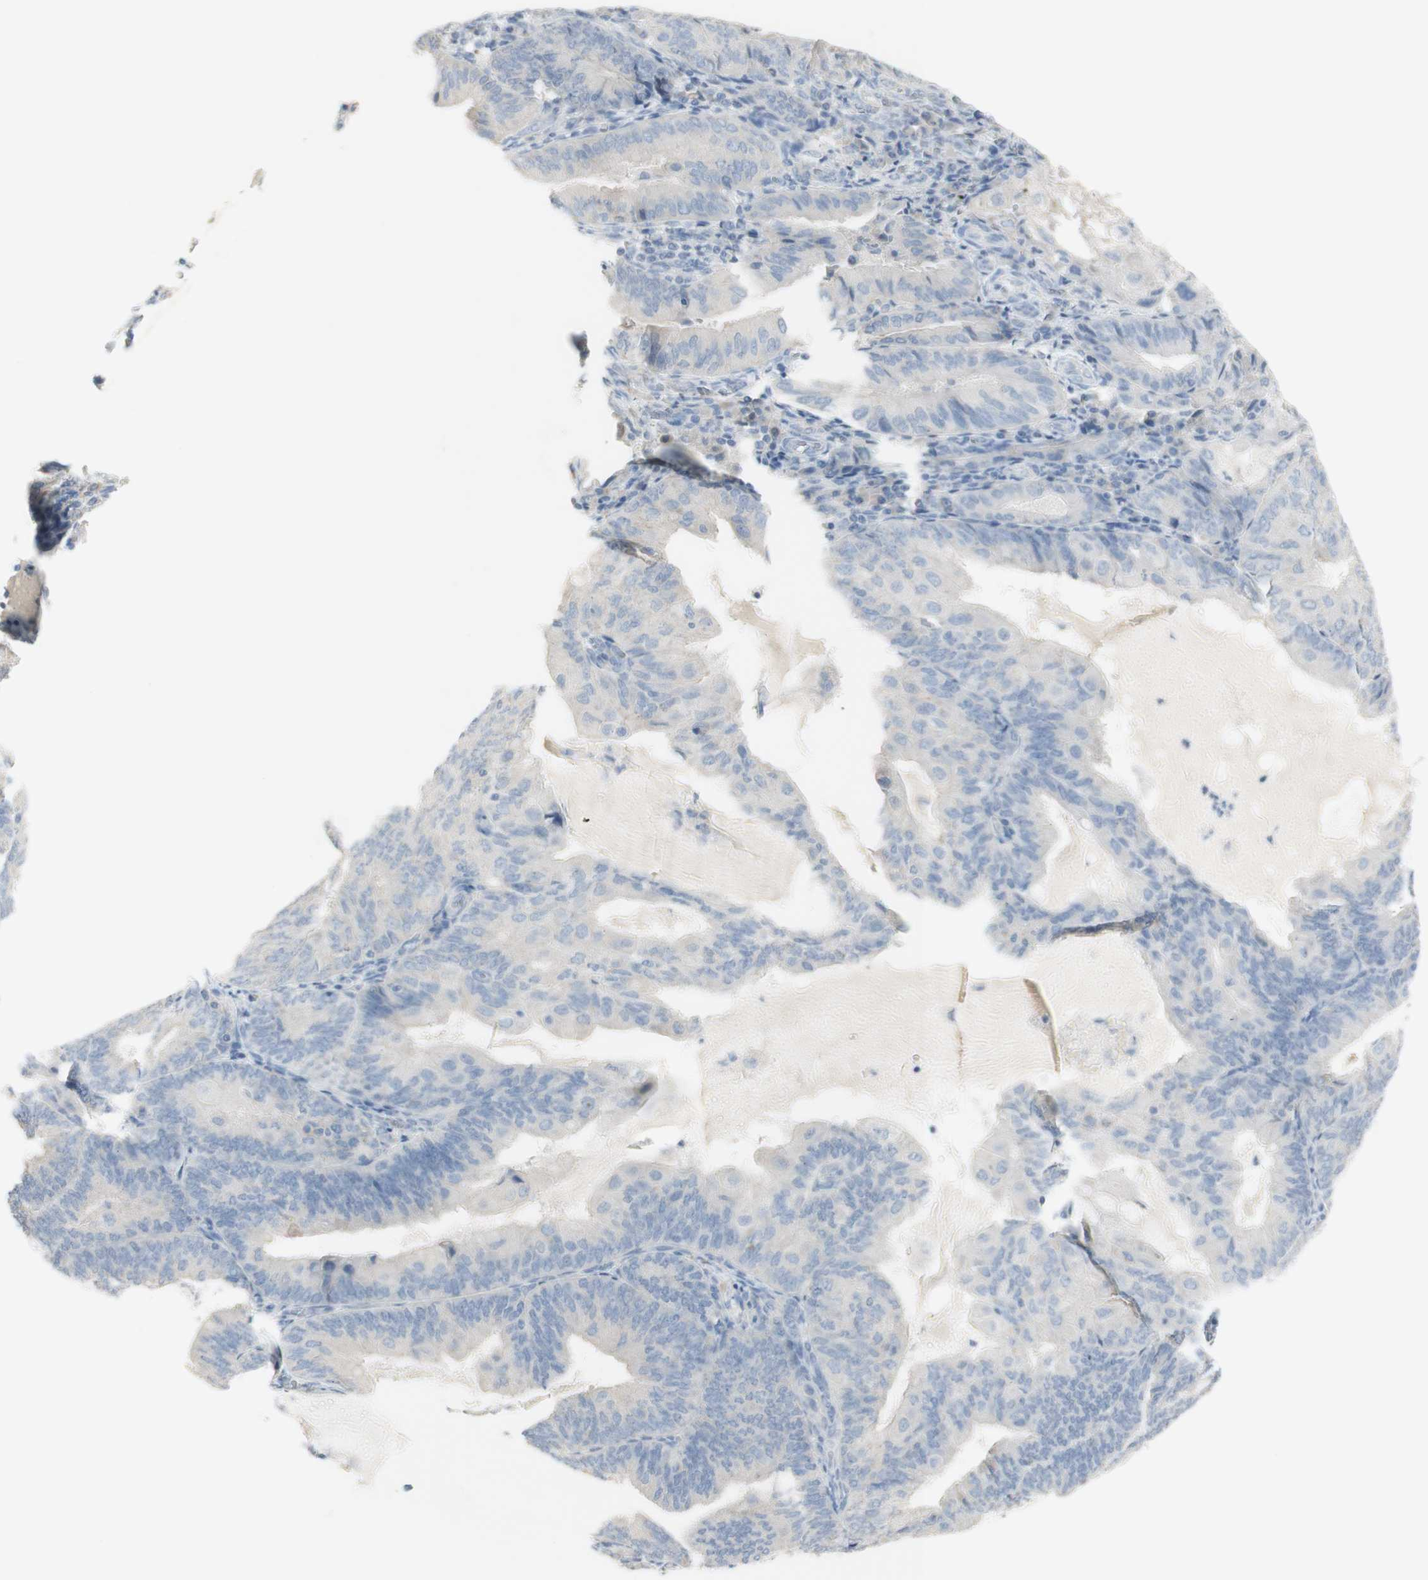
{"staining": {"intensity": "negative", "quantity": "none", "location": "none"}, "tissue": "endometrial cancer", "cell_type": "Tumor cells", "image_type": "cancer", "snomed": [{"axis": "morphology", "description": "Adenocarcinoma, NOS"}, {"axis": "topography", "description": "Endometrium"}], "caption": "This is a photomicrograph of IHC staining of endometrial cancer, which shows no positivity in tumor cells.", "gene": "ART3", "patient": {"sex": "female", "age": 81}}